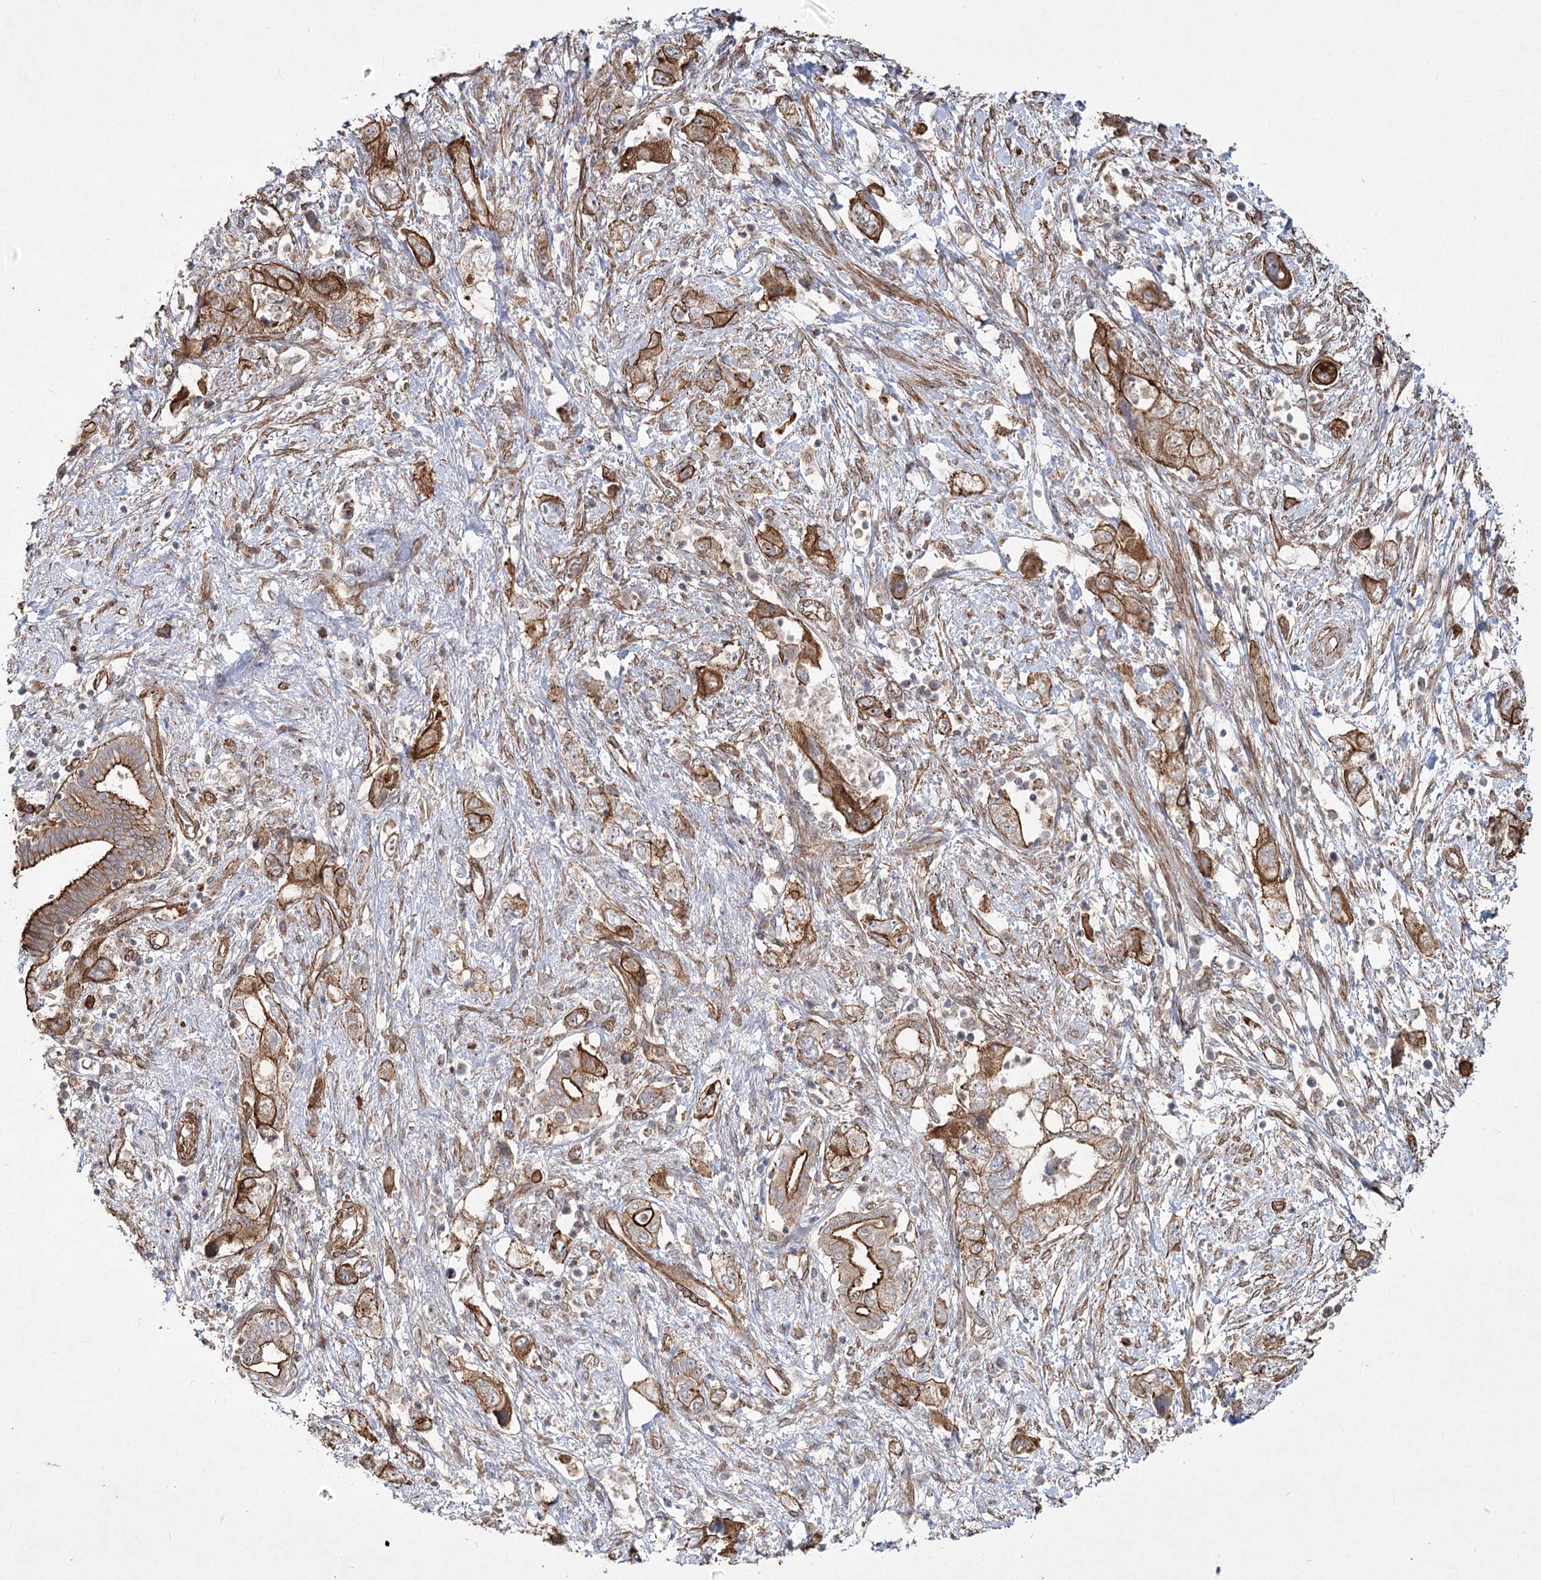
{"staining": {"intensity": "strong", "quantity": ">75%", "location": "cytoplasmic/membranous"}, "tissue": "pancreatic cancer", "cell_type": "Tumor cells", "image_type": "cancer", "snomed": [{"axis": "morphology", "description": "Adenocarcinoma, NOS"}, {"axis": "topography", "description": "Pancreas"}], "caption": "Protein staining of pancreatic adenocarcinoma tissue reveals strong cytoplasmic/membranous expression in approximately >75% of tumor cells.", "gene": "SH3BP5L", "patient": {"sex": "female", "age": 73}}